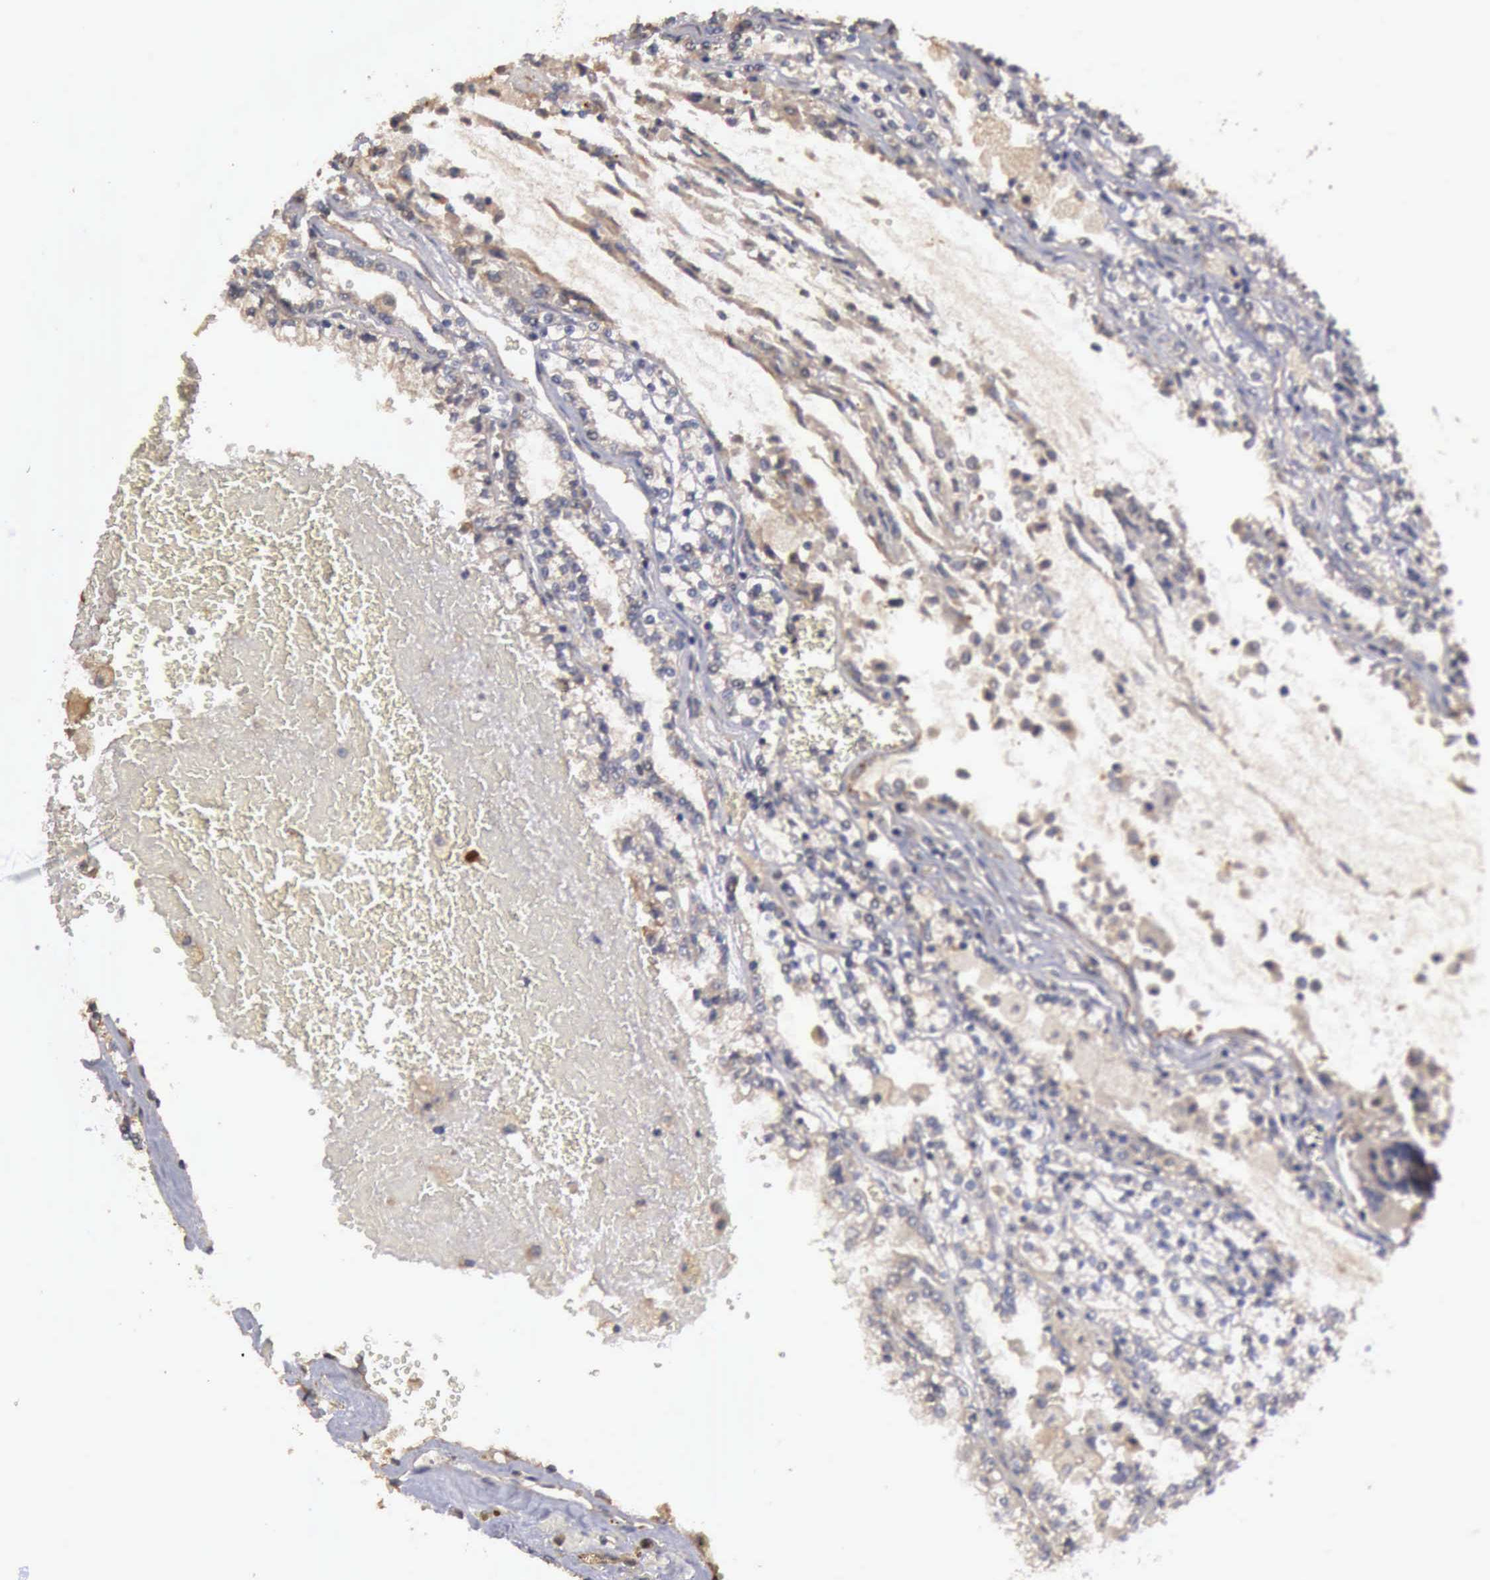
{"staining": {"intensity": "negative", "quantity": "none", "location": "none"}, "tissue": "renal cancer", "cell_type": "Tumor cells", "image_type": "cancer", "snomed": [{"axis": "morphology", "description": "Adenocarcinoma, NOS"}, {"axis": "topography", "description": "Kidney"}], "caption": "There is no significant staining in tumor cells of renal cancer.", "gene": "BMX", "patient": {"sex": "female", "age": 56}}